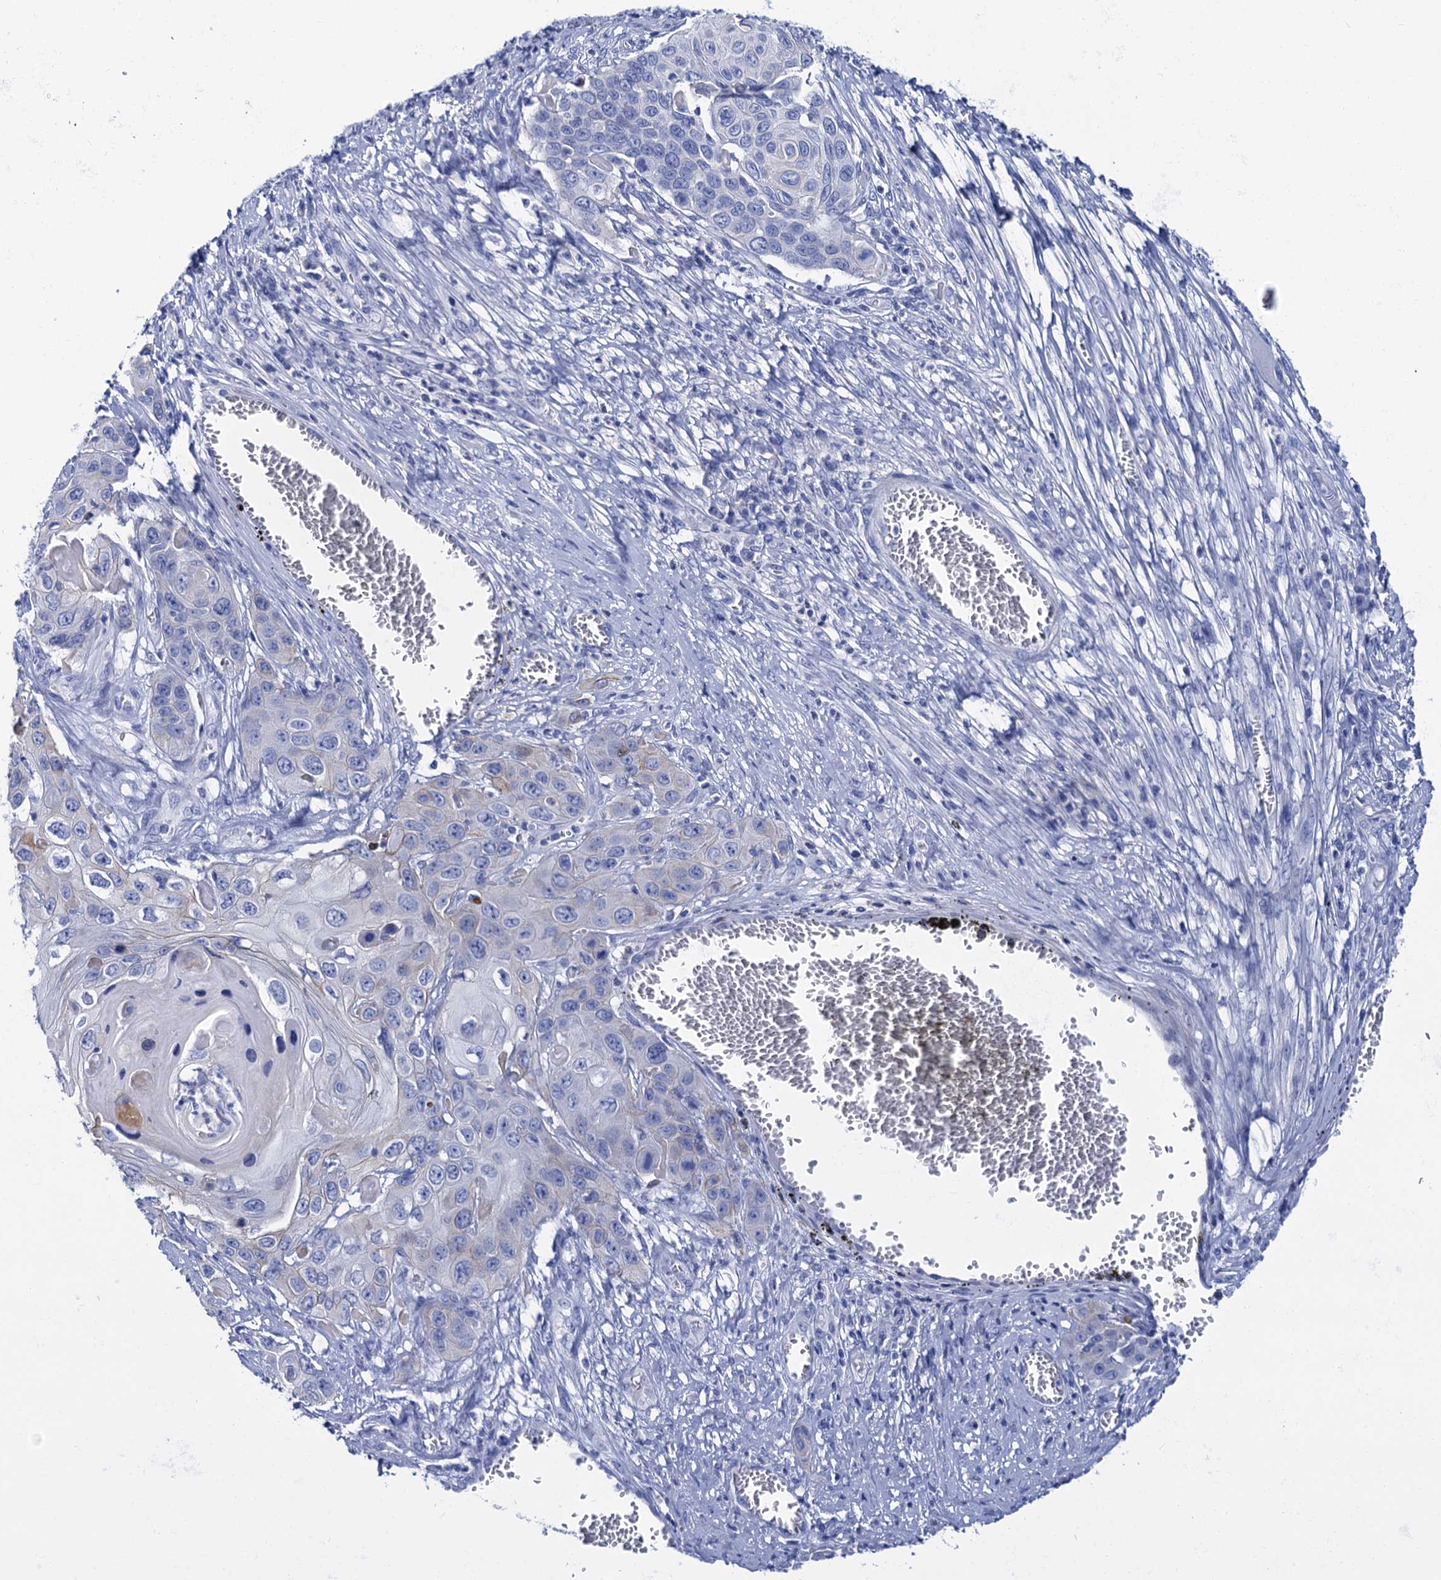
{"staining": {"intensity": "negative", "quantity": "none", "location": "none"}, "tissue": "skin cancer", "cell_type": "Tumor cells", "image_type": "cancer", "snomed": [{"axis": "morphology", "description": "Squamous cell carcinoma, NOS"}, {"axis": "topography", "description": "Skin"}], "caption": "Image shows no significant protein staining in tumor cells of squamous cell carcinoma (skin). Brightfield microscopy of immunohistochemistry stained with DAB (brown) and hematoxylin (blue), captured at high magnification.", "gene": "RAB3IP", "patient": {"sex": "male", "age": 55}}